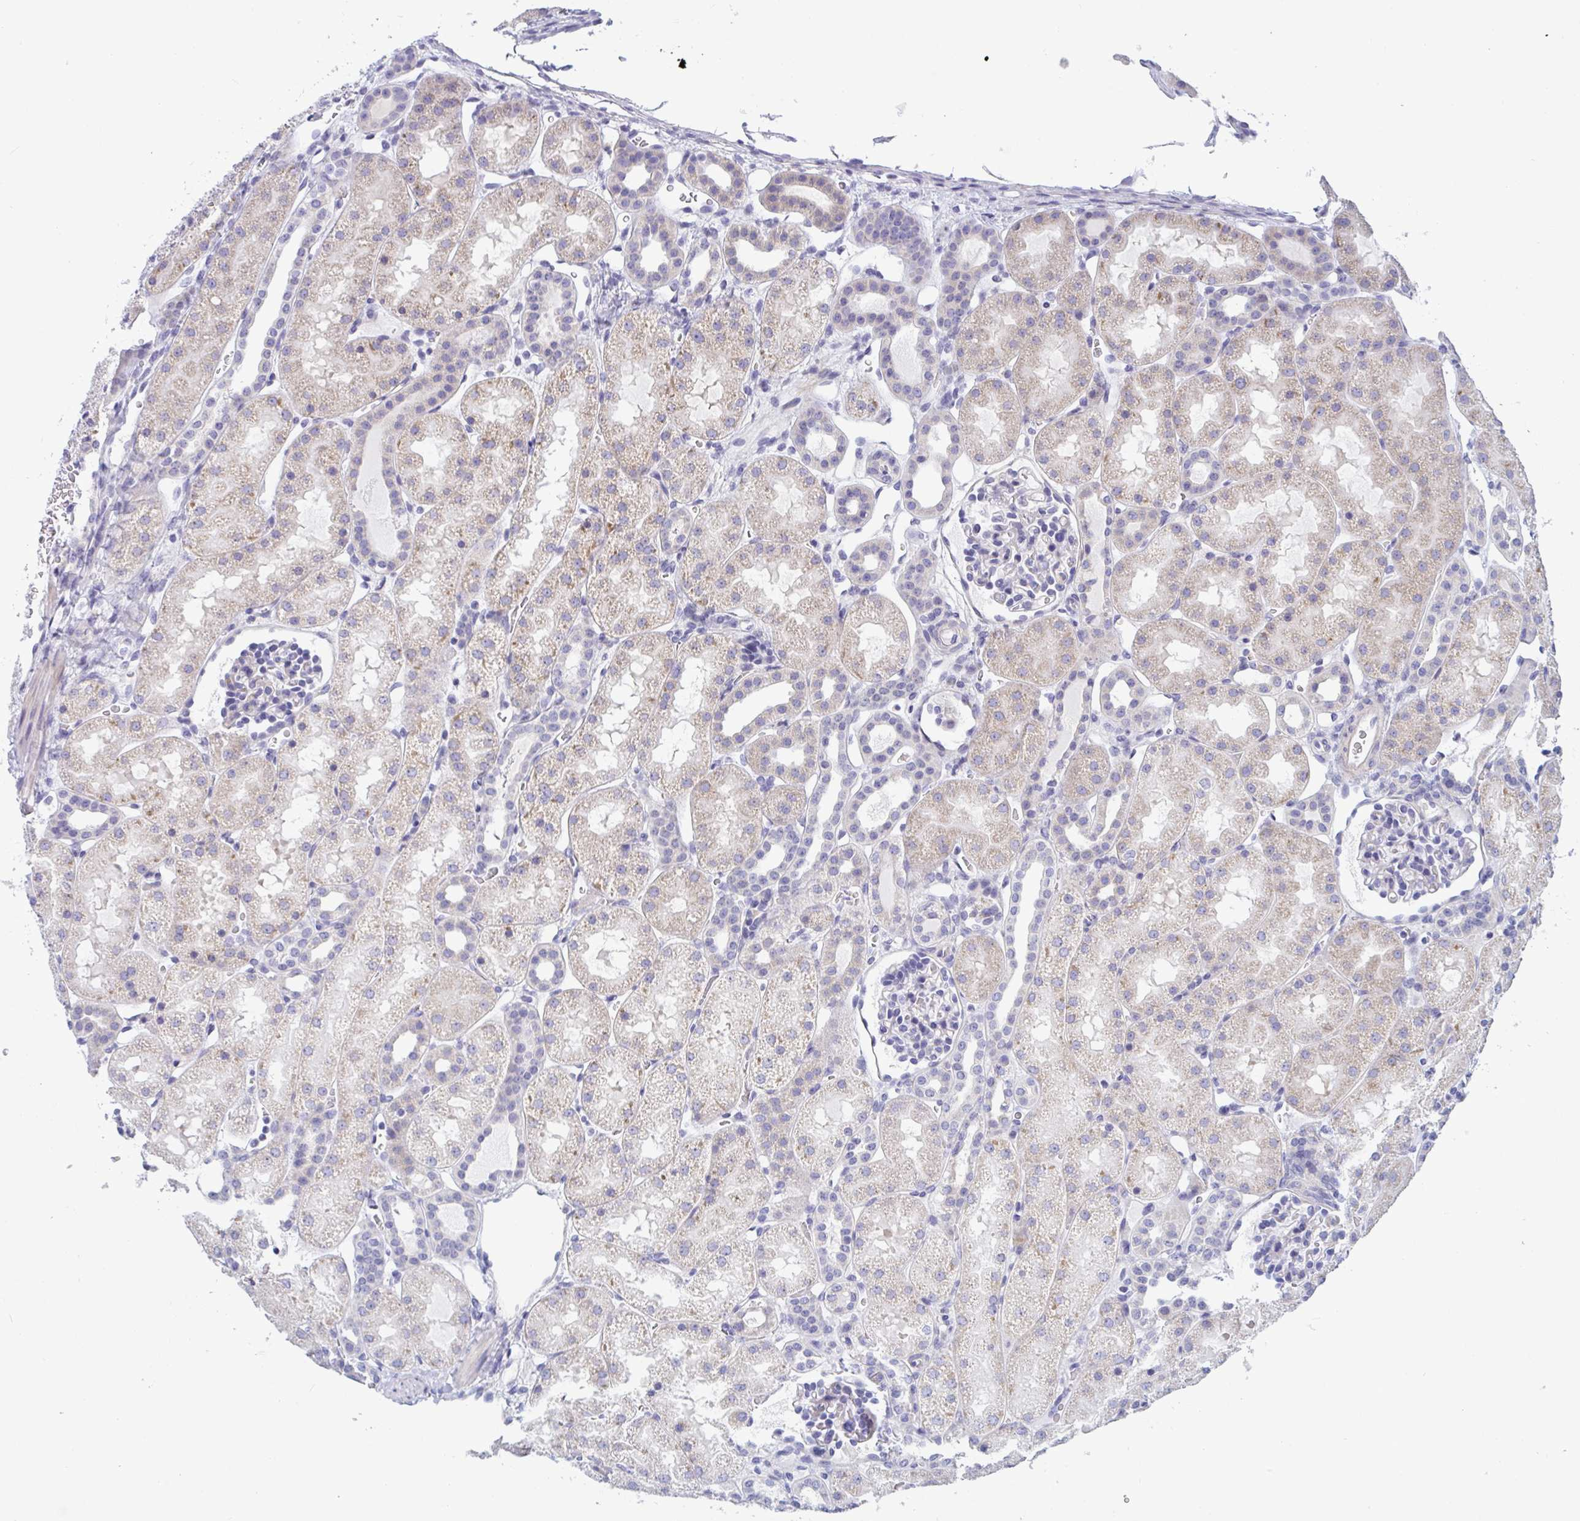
{"staining": {"intensity": "negative", "quantity": "none", "location": "none"}, "tissue": "kidney", "cell_type": "Cells in glomeruli", "image_type": "normal", "snomed": [{"axis": "morphology", "description": "Normal tissue, NOS"}, {"axis": "topography", "description": "Kidney"}], "caption": "This is an IHC micrograph of benign kidney. There is no expression in cells in glomeruli.", "gene": "OXLD1", "patient": {"sex": "male", "age": 2}}